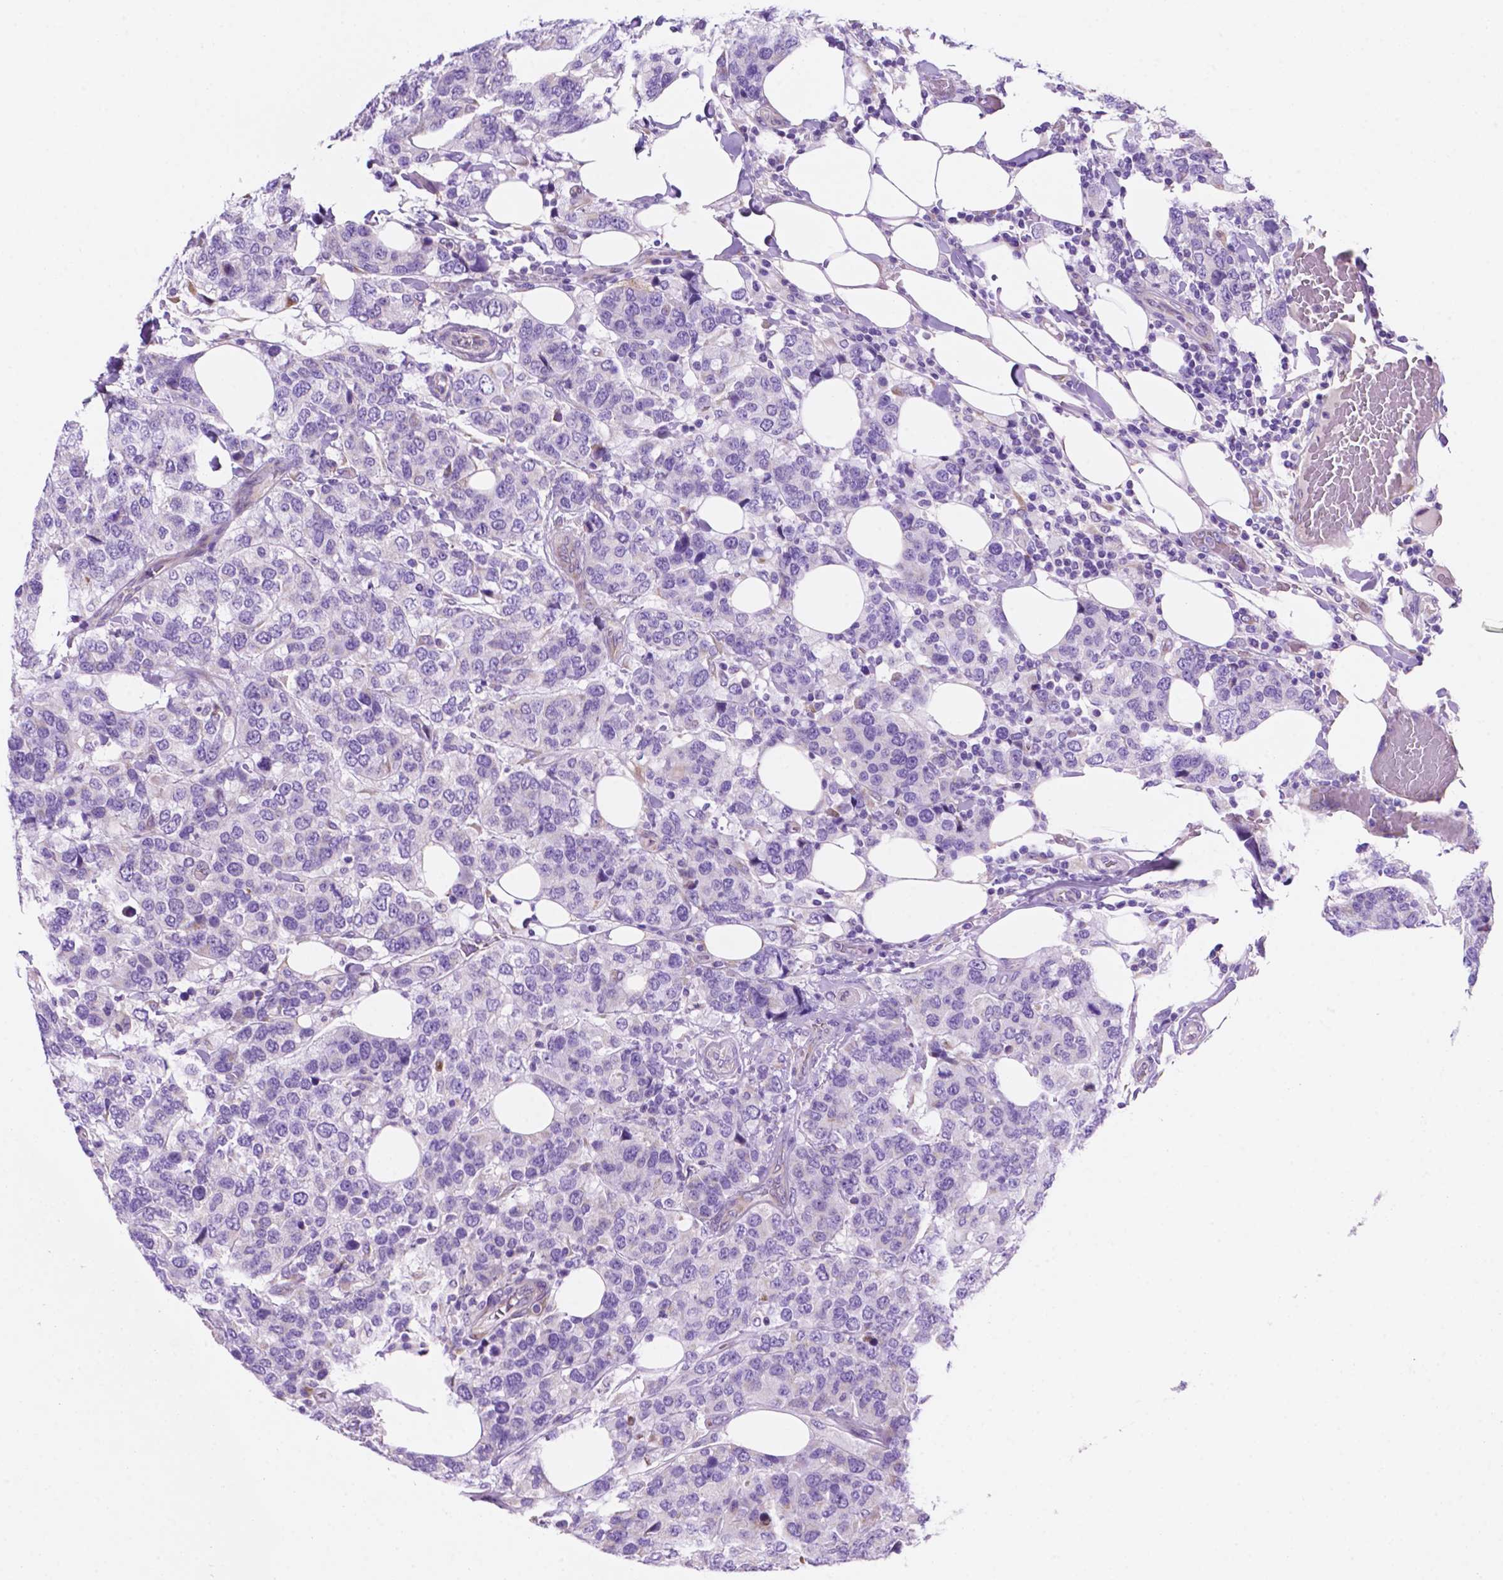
{"staining": {"intensity": "negative", "quantity": "none", "location": "none"}, "tissue": "breast cancer", "cell_type": "Tumor cells", "image_type": "cancer", "snomed": [{"axis": "morphology", "description": "Lobular carcinoma"}, {"axis": "topography", "description": "Breast"}], "caption": "Tumor cells show no significant positivity in breast cancer. (Stains: DAB immunohistochemistry (IHC) with hematoxylin counter stain, Microscopy: brightfield microscopy at high magnification).", "gene": "CEACAM7", "patient": {"sex": "female", "age": 59}}